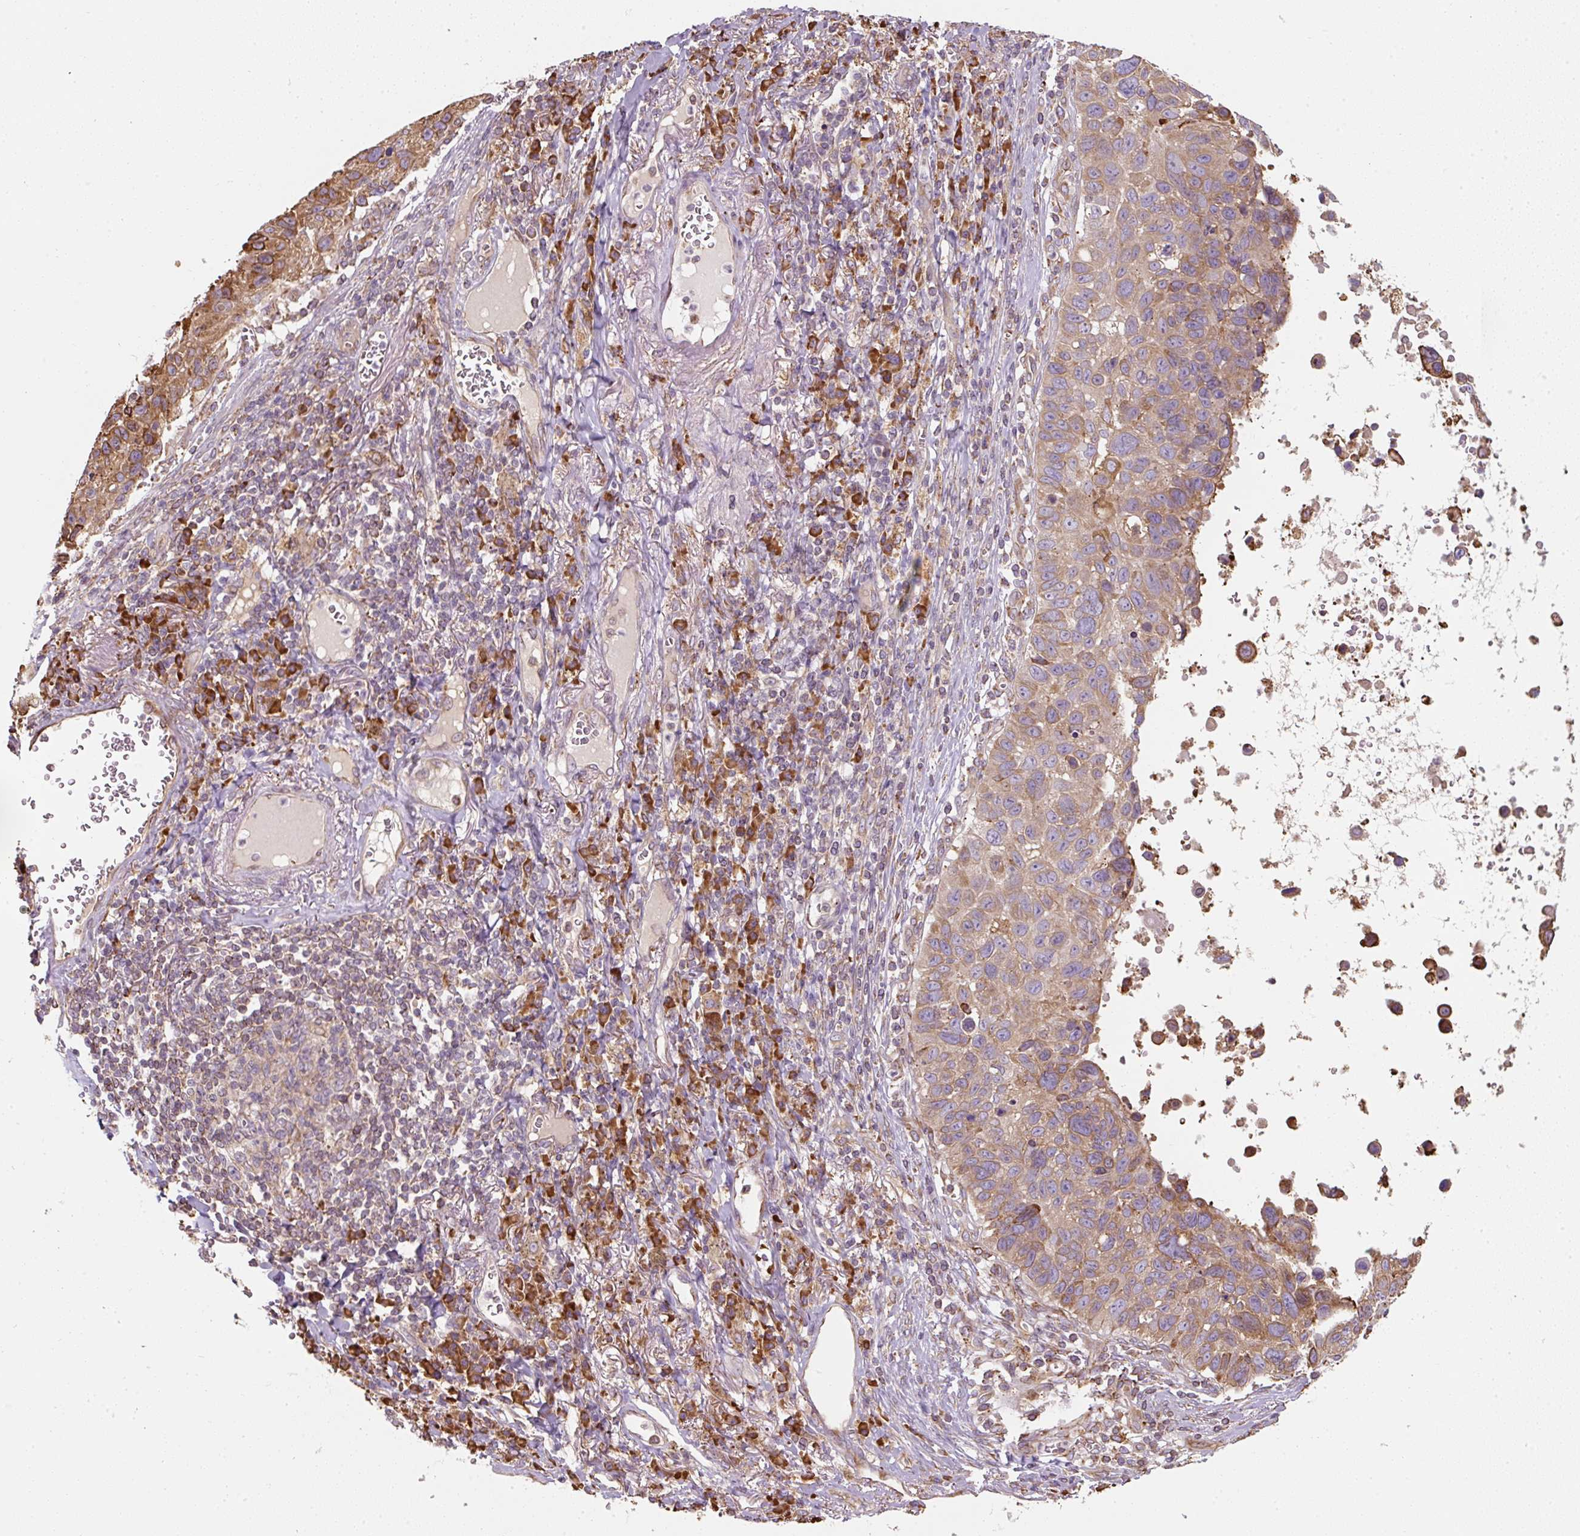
{"staining": {"intensity": "moderate", "quantity": "25%-75%", "location": "cytoplasmic/membranous"}, "tissue": "lung cancer", "cell_type": "Tumor cells", "image_type": "cancer", "snomed": [{"axis": "morphology", "description": "Squamous cell carcinoma, NOS"}, {"axis": "topography", "description": "Lung"}], "caption": "Lung cancer stained with DAB immunohistochemistry (IHC) demonstrates medium levels of moderate cytoplasmic/membranous positivity in about 25%-75% of tumor cells.", "gene": "PRKCSH", "patient": {"sex": "male", "age": 66}}